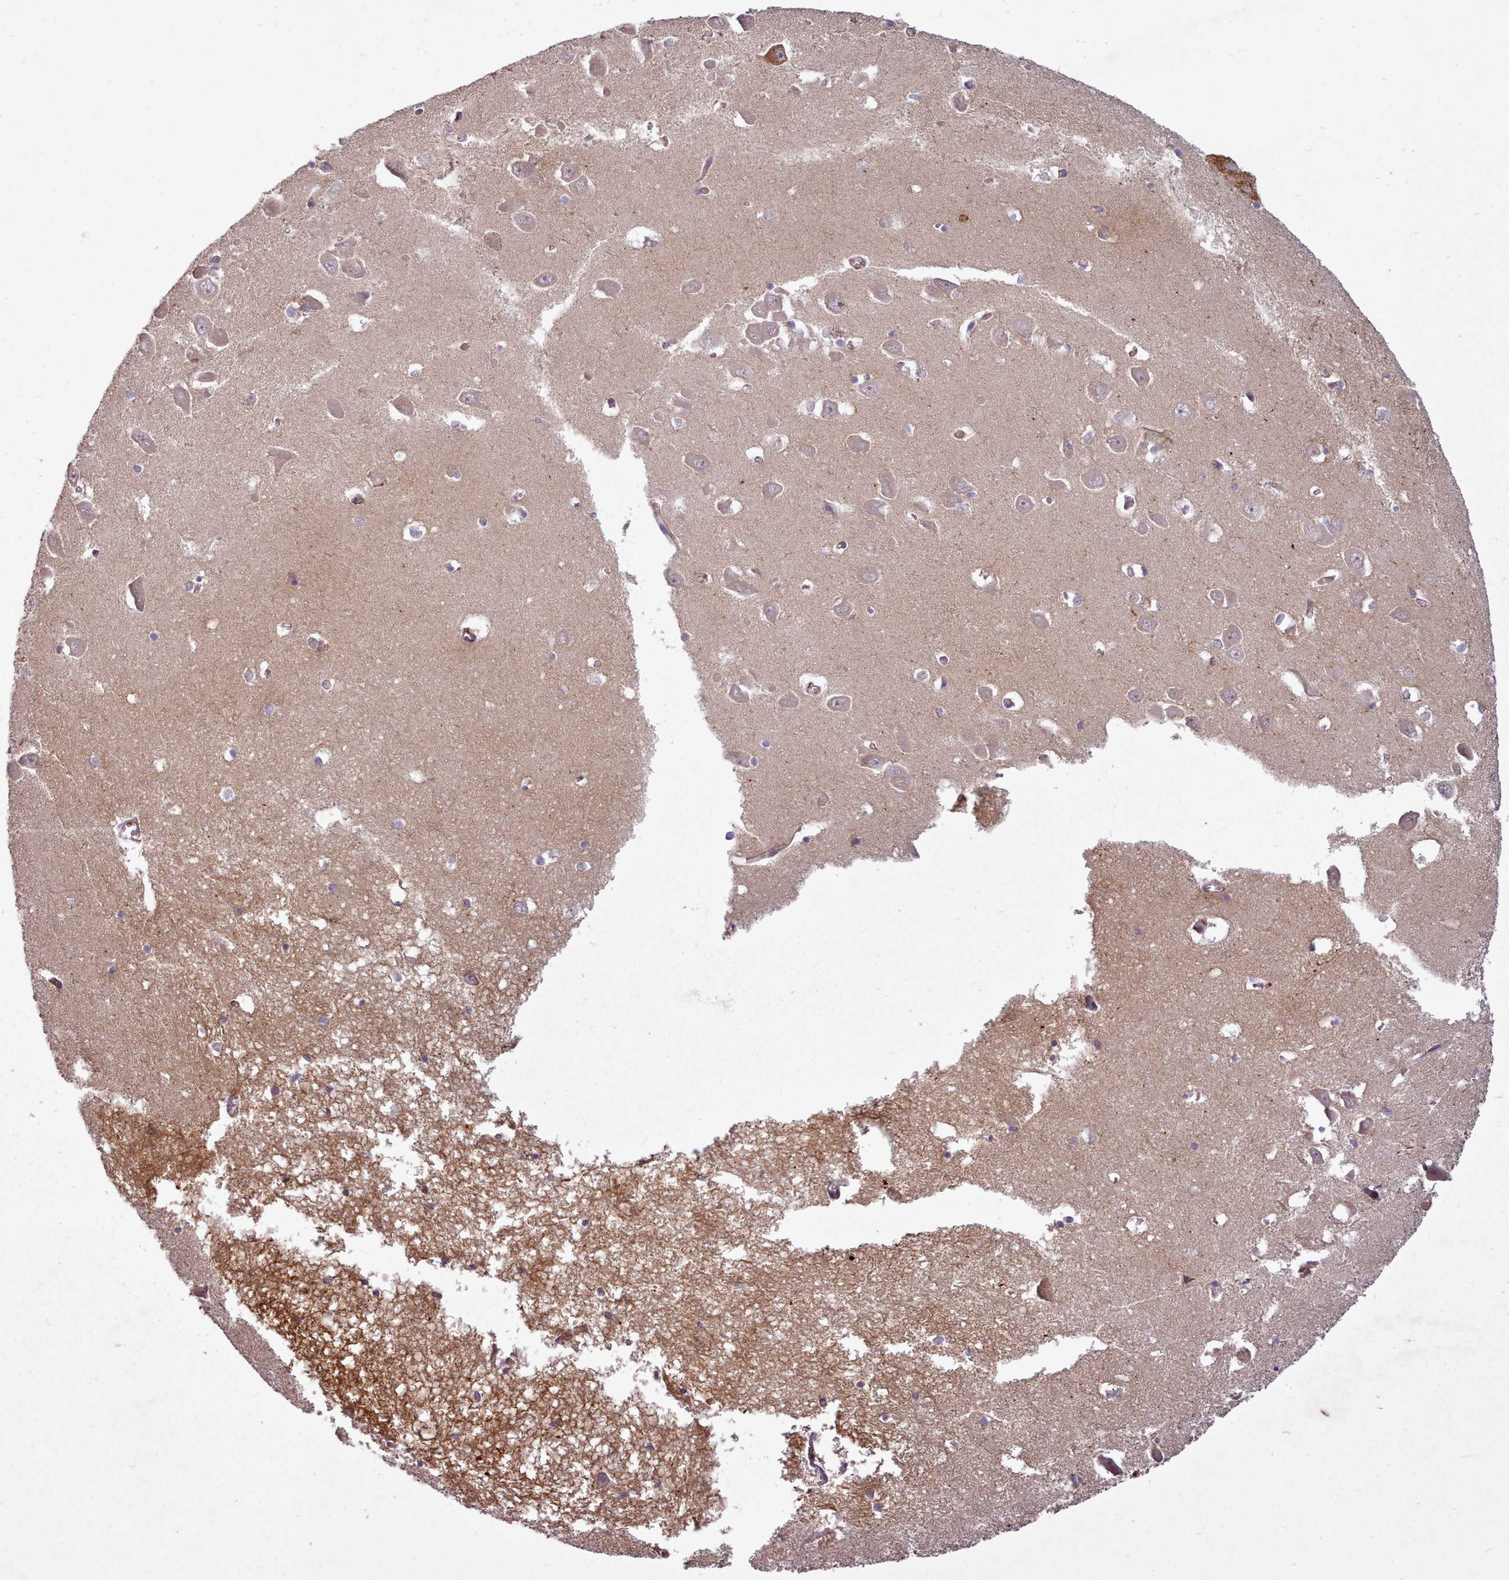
{"staining": {"intensity": "negative", "quantity": "none", "location": "none"}, "tissue": "hippocampus", "cell_type": "Glial cells", "image_type": "normal", "snomed": [{"axis": "morphology", "description": "Normal tissue, NOS"}, {"axis": "topography", "description": "Hippocampus"}], "caption": "This is an IHC image of normal human hippocampus. There is no expression in glial cells.", "gene": "GBGT1", "patient": {"sex": "male", "age": 70}}